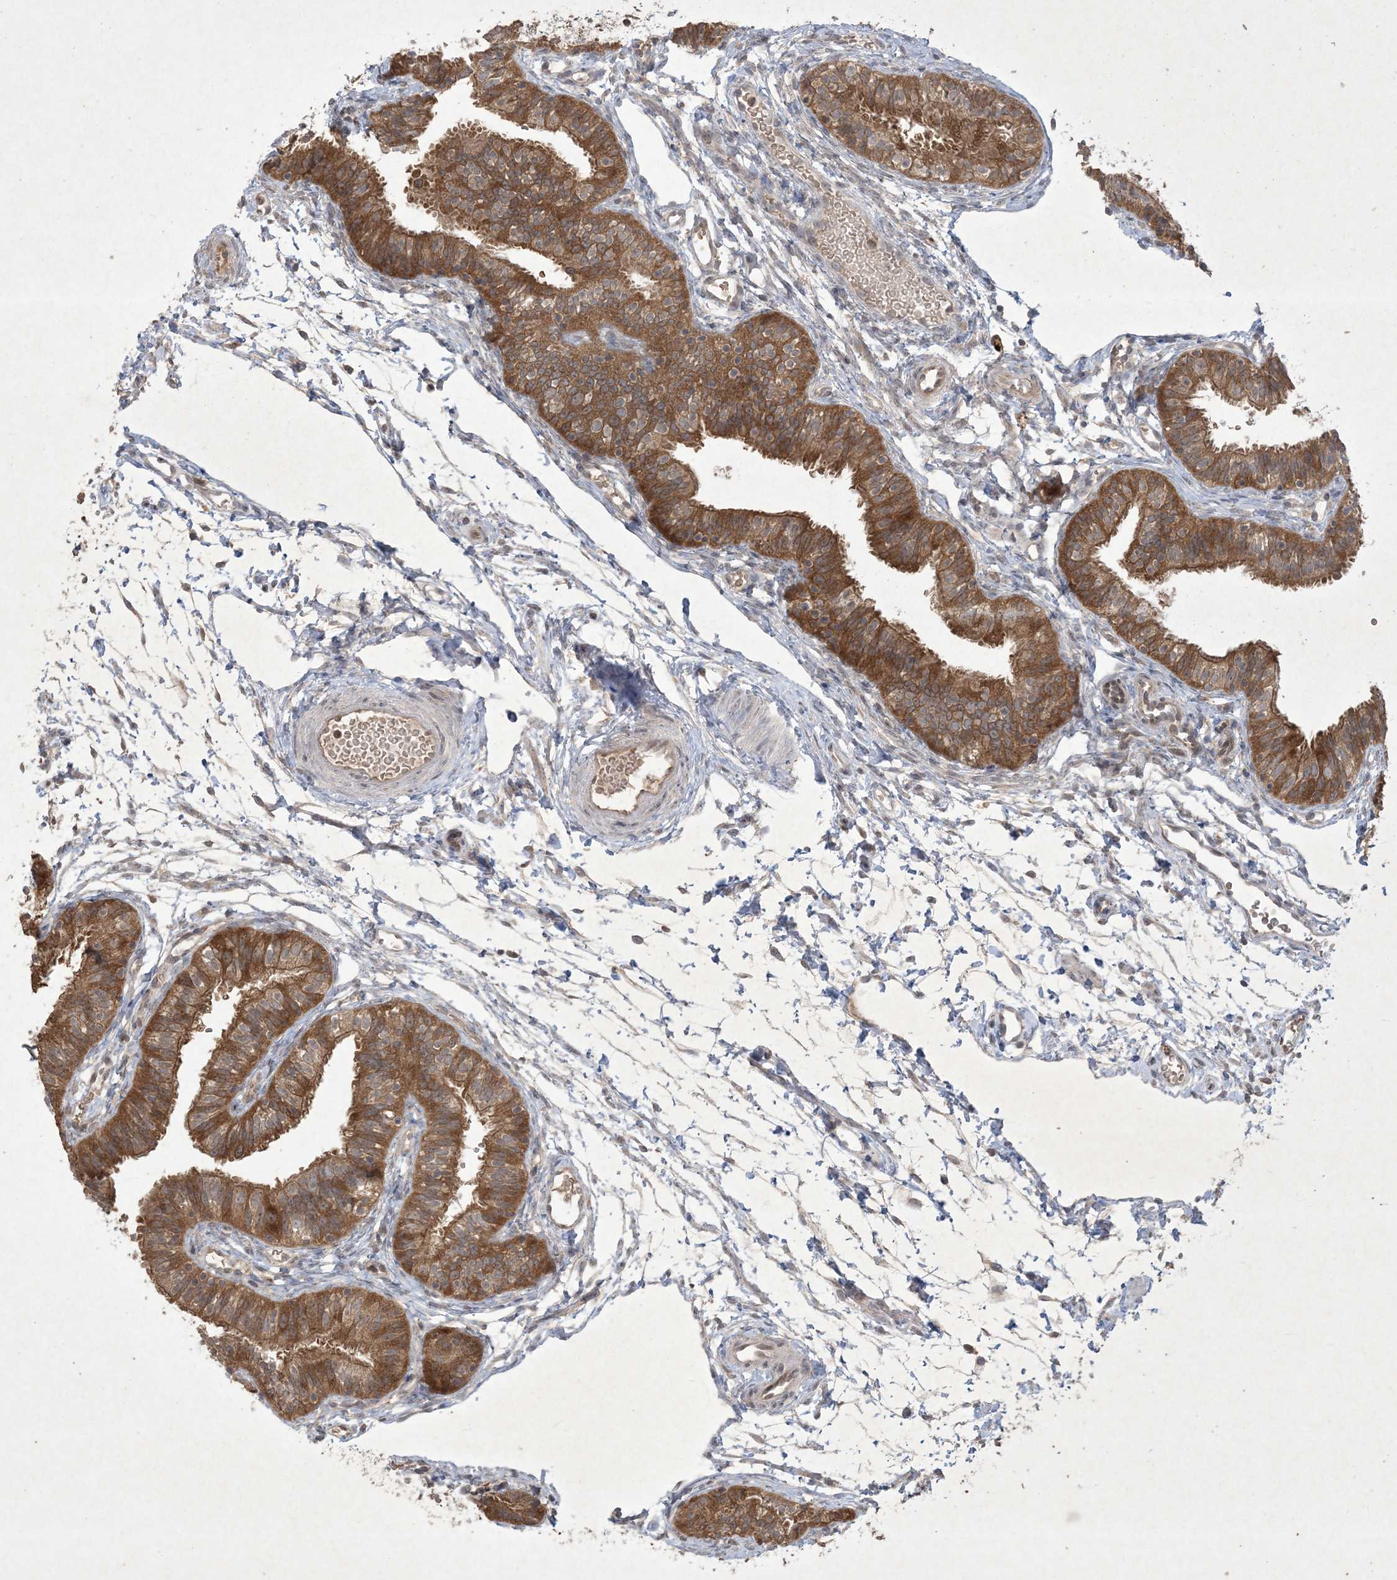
{"staining": {"intensity": "moderate", "quantity": ">75%", "location": "cytoplasmic/membranous,nuclear"}, "tissue": "fallopian tube", "cell_type": "Glandular cells", "image_type": "normal", "snomed": [{"axis": "morphology", "description": "Normal tissue, NOS"}, {"axis": "topography", "description": "Fallopian tube"}], "caption": "This micrograph displays immunohistochemistry (IHC) staining of benign fallopian tube, with medium moderate cytoplasmic/membranous,nuclear expression in about >75% of glandular cells.", "gene": "NRBP2", "patient": {"sex": "female", "age": 35}}